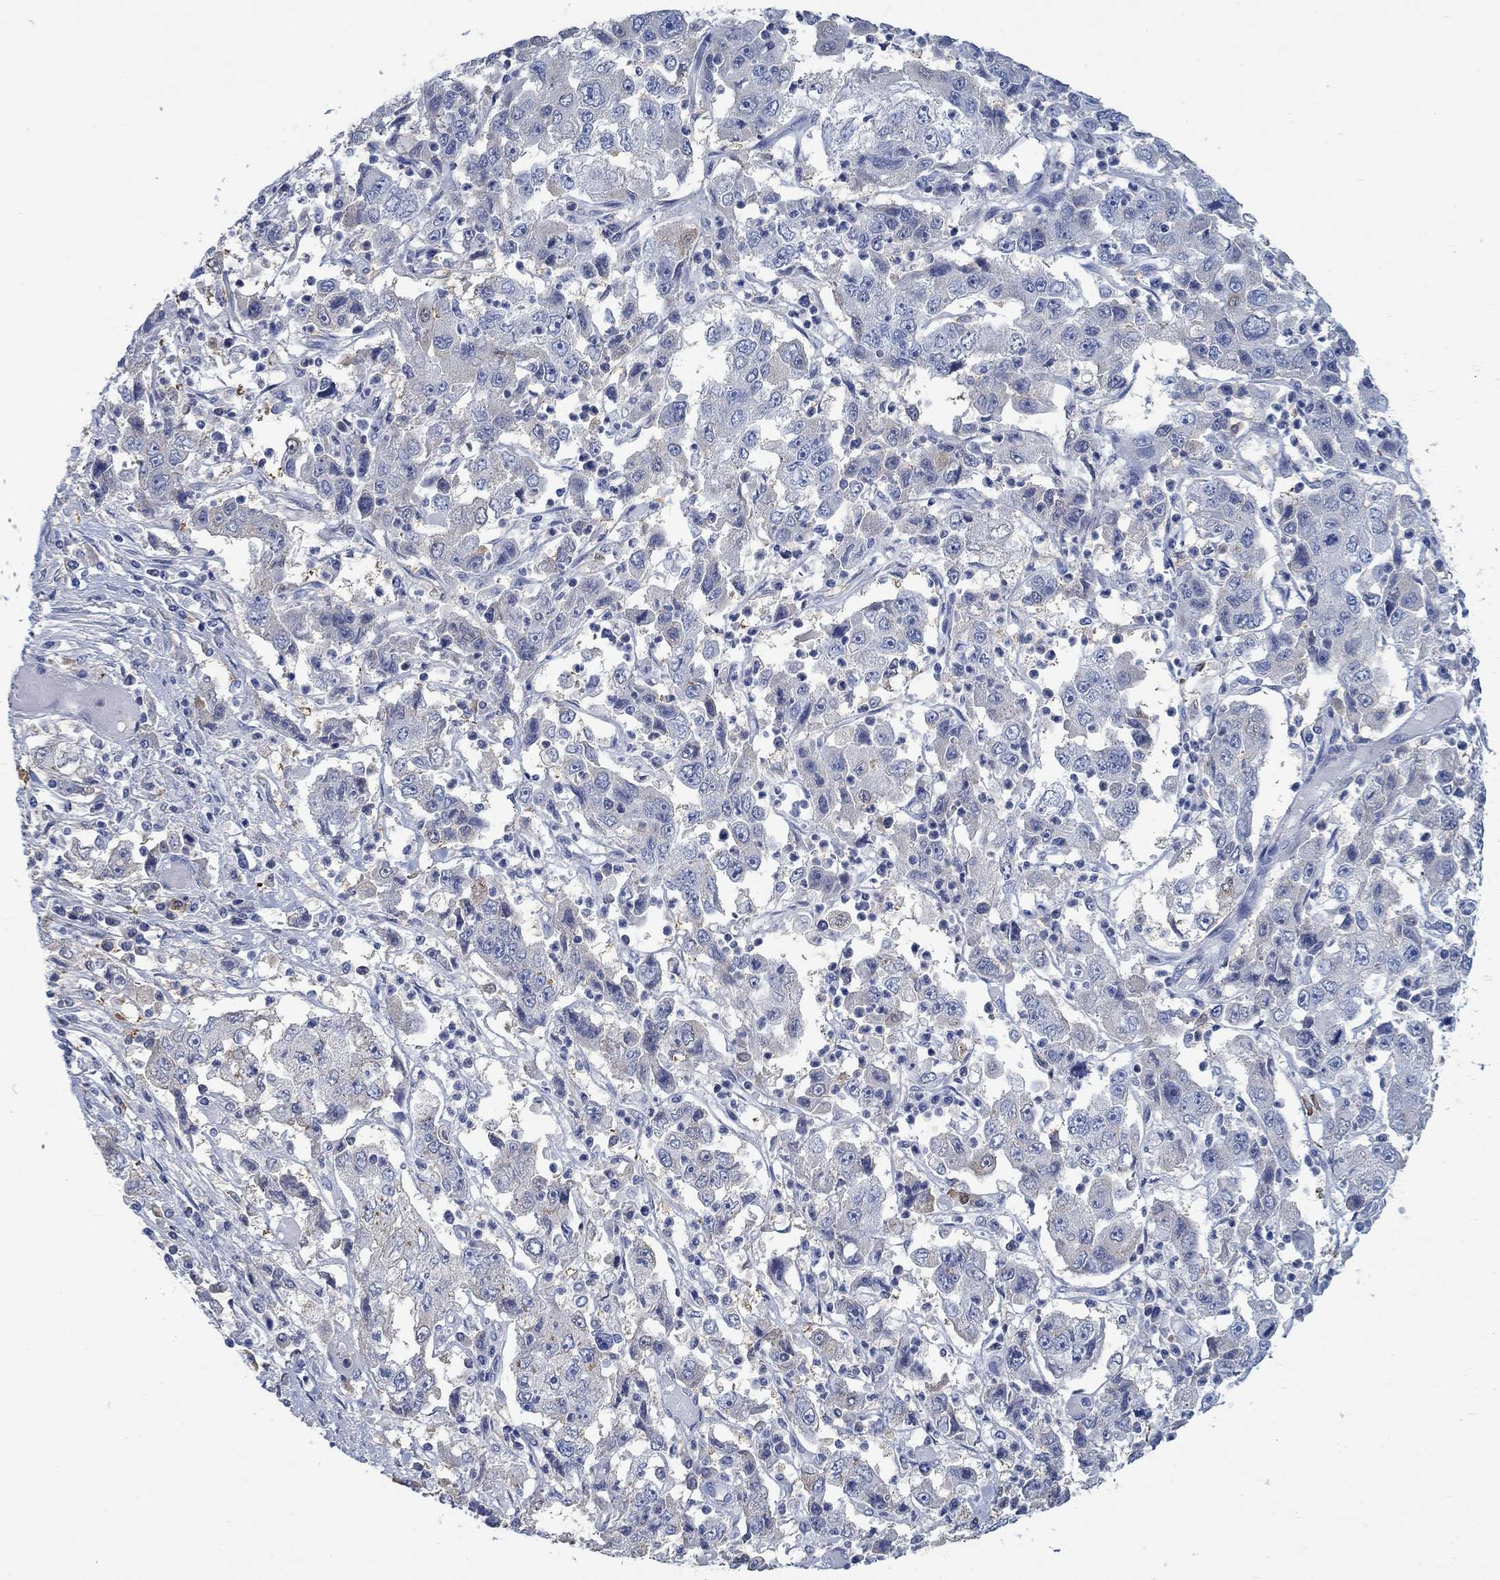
{"staining": {"intensity": "negative", "quantity": "none", "location": "none"}, "tissue": "cervical cancer", "cell_type": "Tumor cells", "image_type": "cancer", "snomed": [{"axis": "morphology", "description": "Squamous cell carcinoma, NOS"}, {"axis": "topography", "description": "Cervix"}], "caption": "Immunohistochemistry of human cervical squamous cell carcinoma reveals no positivity in tumor cells.", "gene": "TEKT4", "patient": {"sex": "female", "age": 36}}